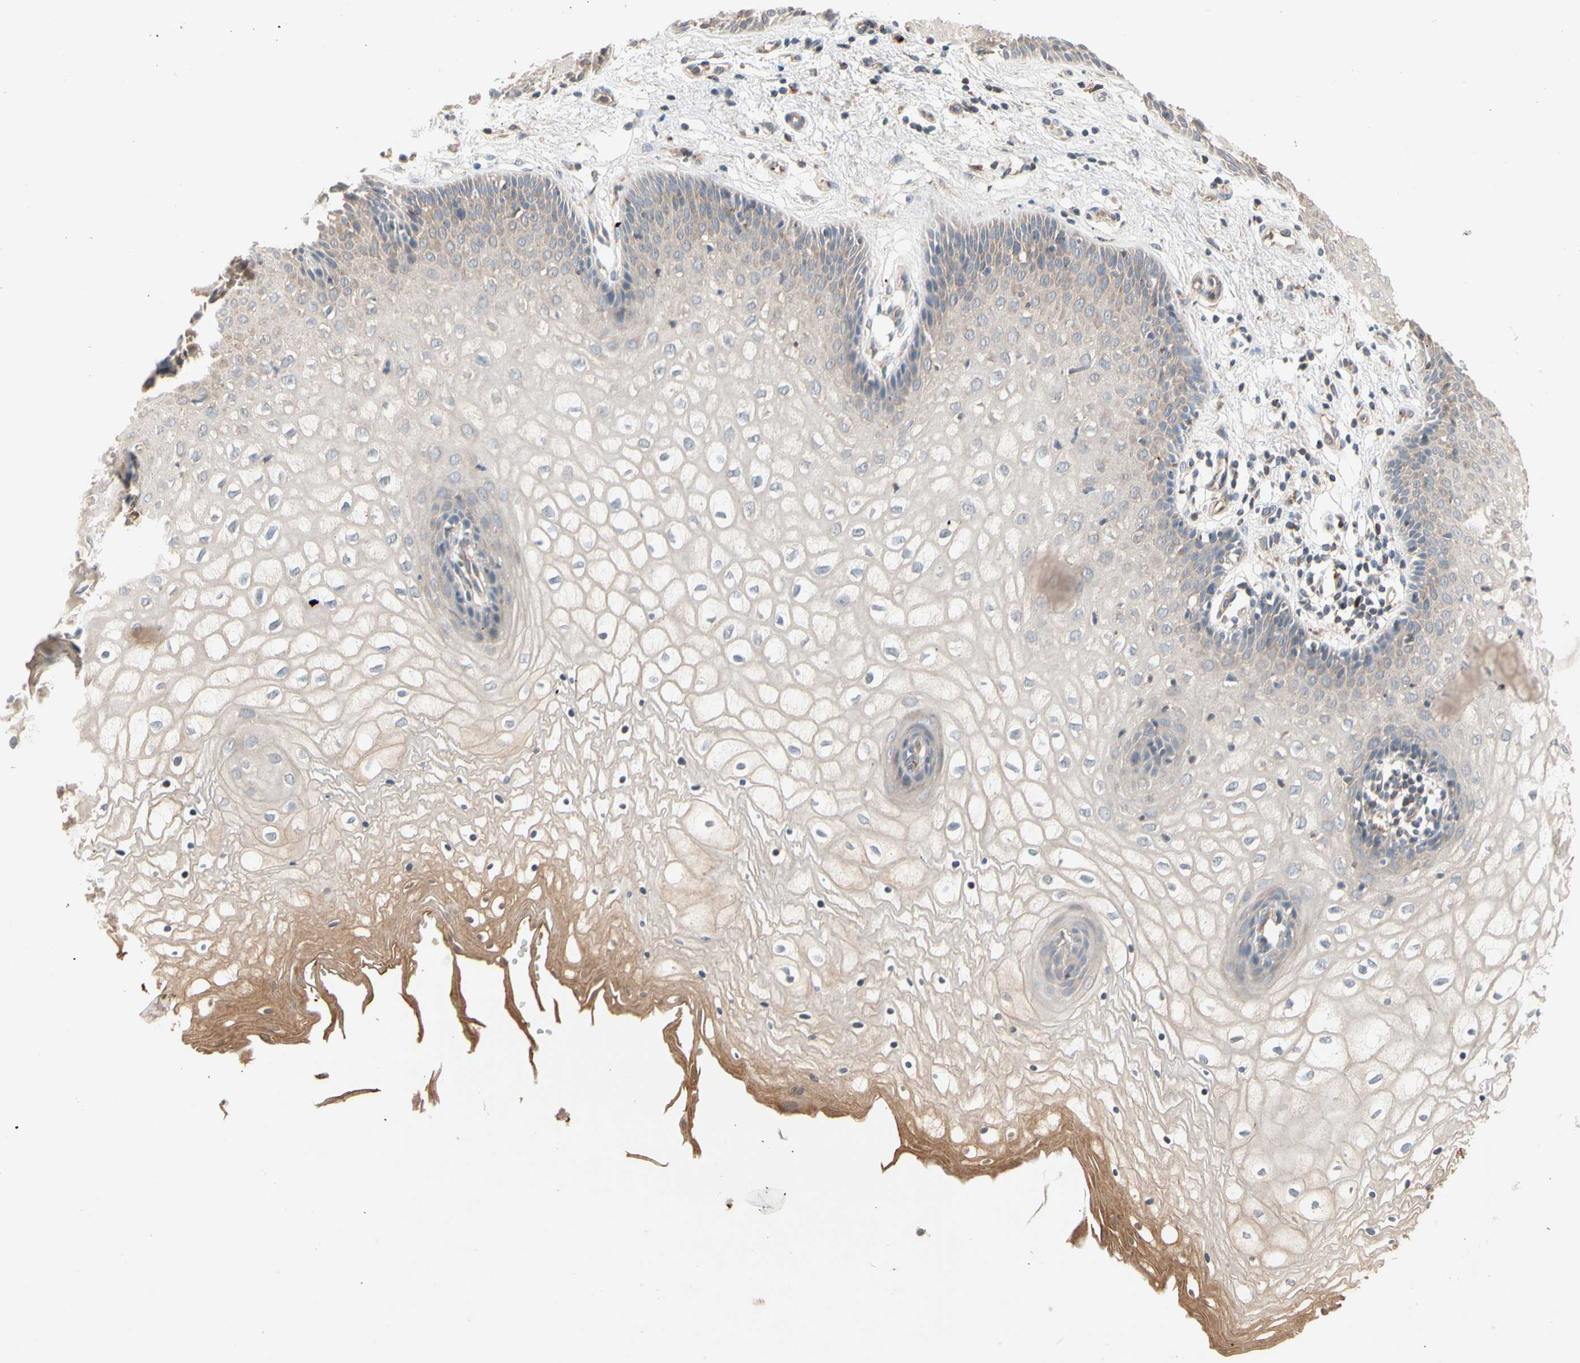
{"staining": {"intensity": "weak", "quantity": "<25%", "location": "cytoplasmic/membranous"}, "tissue": "vagina", "cell_type": "Squamous epithelial cells", "image_type": "normal", "snomed": [{"axis": "morphology", "description": "Normal tissue, NOS"}, {"axis": "topography", "description": "Vagina"}], "caption": "A high-resolution photomicrograph shows immunohistochemistry (IHC) staining of benign vagina, which displays no significant staining in squamous epithelial cells.", "gene": "GCK", "patient": {"sex": "female", "age": 34}}